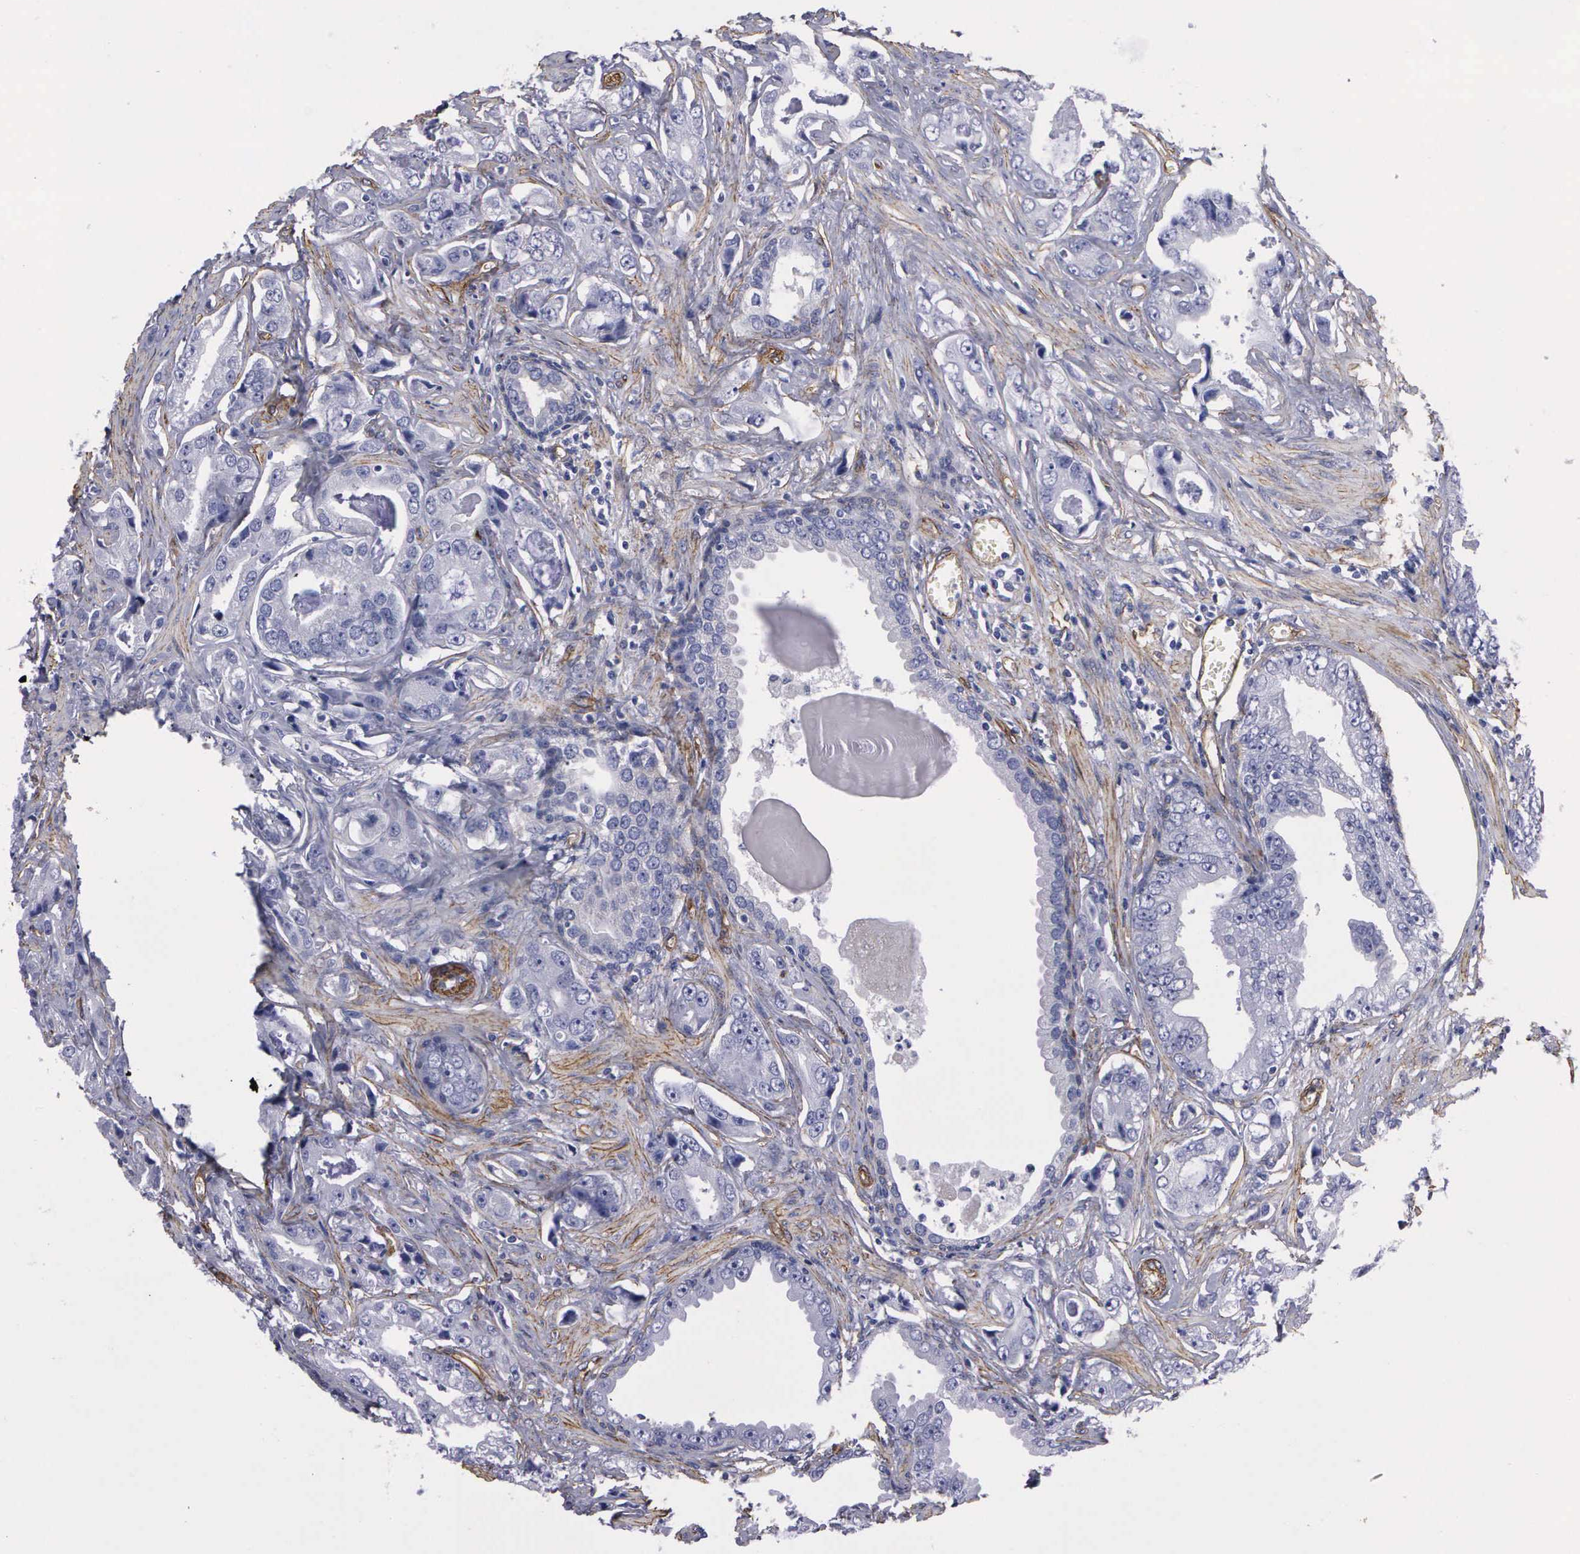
{"staining": {"intensity": "negative", "quantity": "none", "location": "none"}, "tissue": "prostate cancer", "cell_type": "Tumor cells", "image_type": "cancer", "snomed": [{"axis": "morphology", "description": "Adenocarcinoma, Low grade"}, {"axis": "topography", "description": "Prostate"}], "caption": "IHC photomicrograph of neoplastic tissue: prostate low-grade adenocarcinoma stained with DAB shows no significant protein positivity in tumor cells.", "gene": "MAGEB10", "patient": {"sex": "male", "age": 65}}